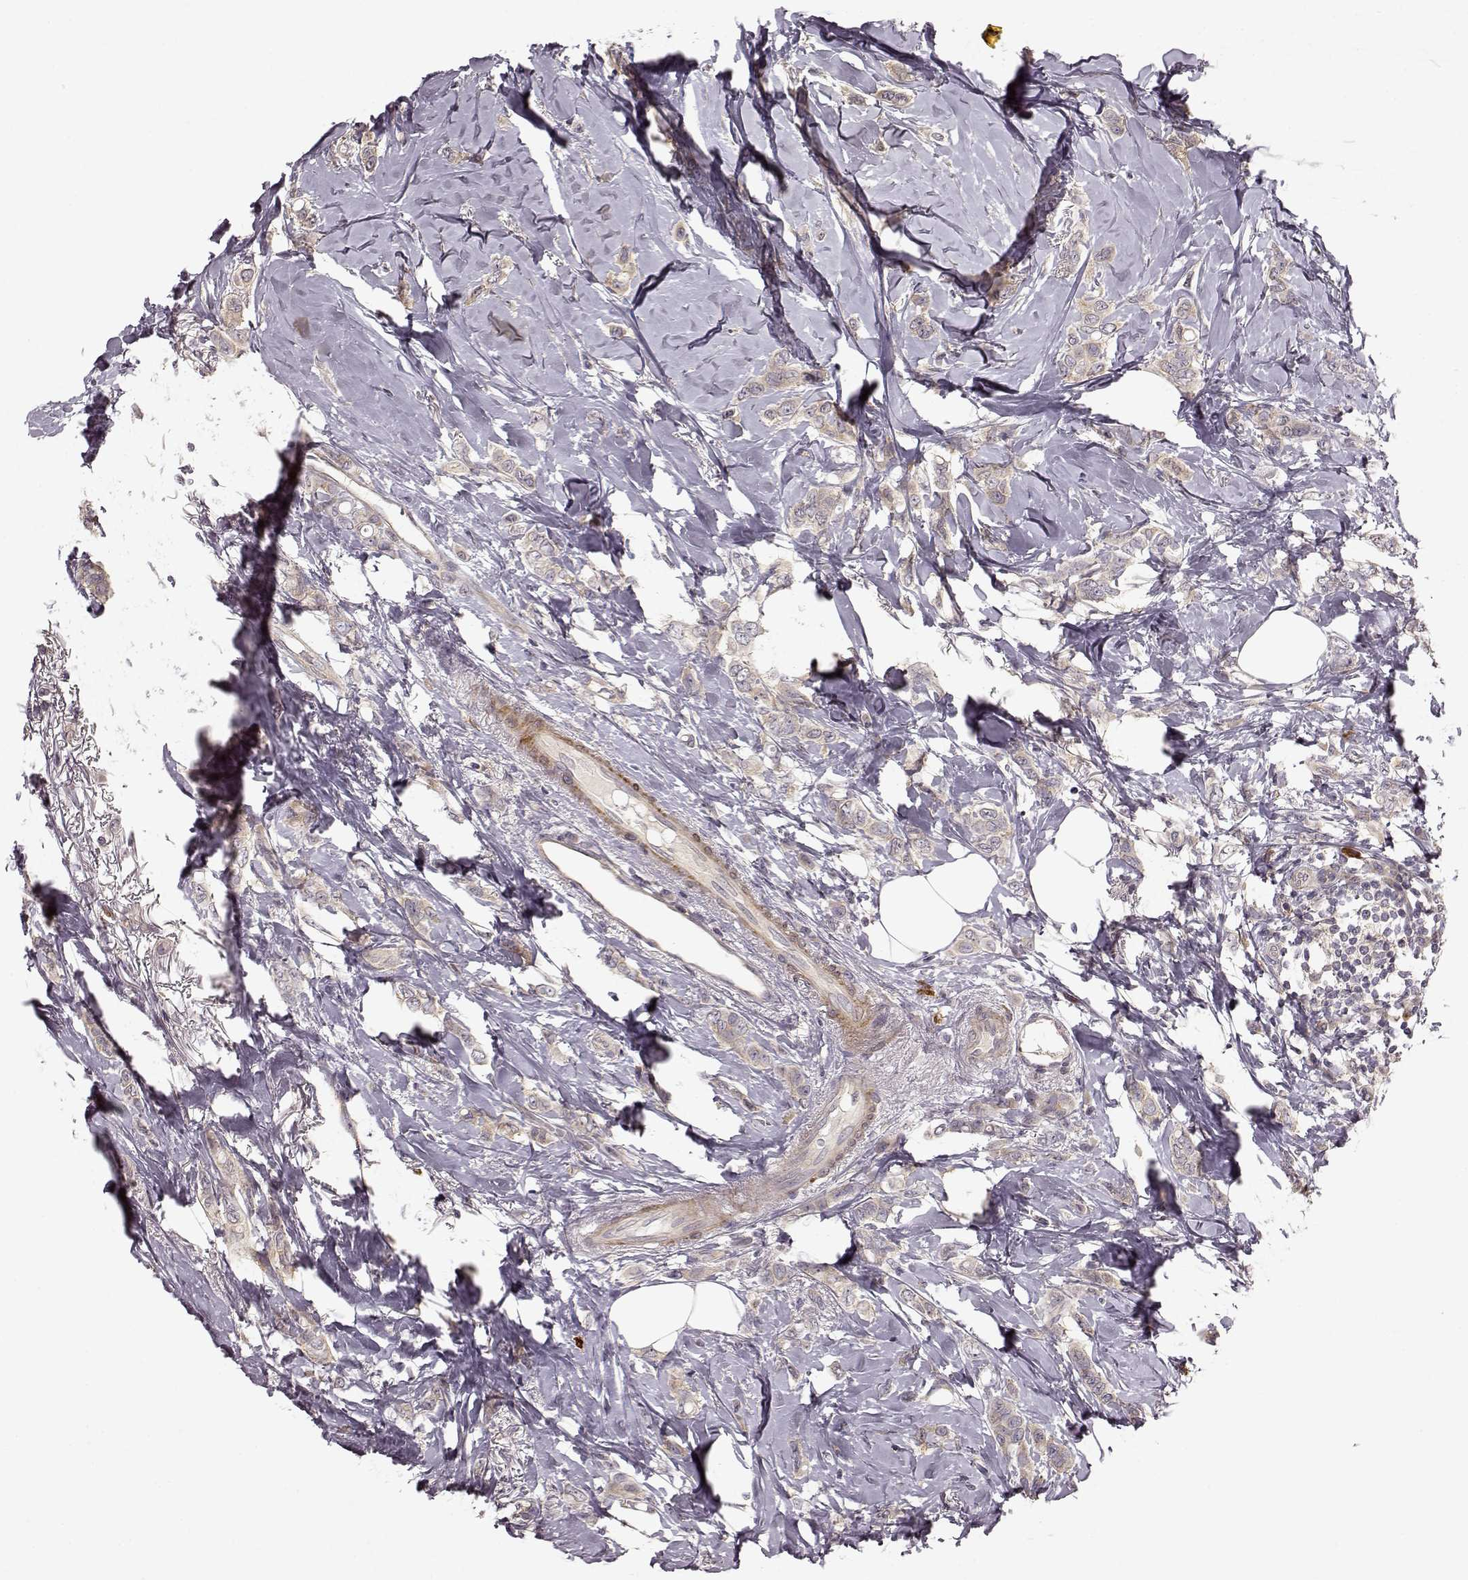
{"staining": {"intensity": "weak", "quantity": "<25%", "location": "cytoplasmic/membranous"}, "tissue": "breast cancer", "cell_type": "Tumor cells", "image_type": "cancer", "snomed": [{"axis": "morphology", "description": "Lobular carcinoma"}, {"axis": "topography", "description": "Breast"}], "caption": "Immunohistochemistry (IHC) image of neoplastic tissue: breast lobular carcinoma stained with DAB (3,3'-diaminobenzidine) reveals no significant protein positivity in tumor cells. The staining was performed using DAB (3,3'-diaminobenzidine) to visualize the protein expression in brown, while the nuclei were stained in blue with hematoxylin (Magnification: 20x).", "gene": "SLAIN2", "patient": {"sex": "female", "age": 66}}